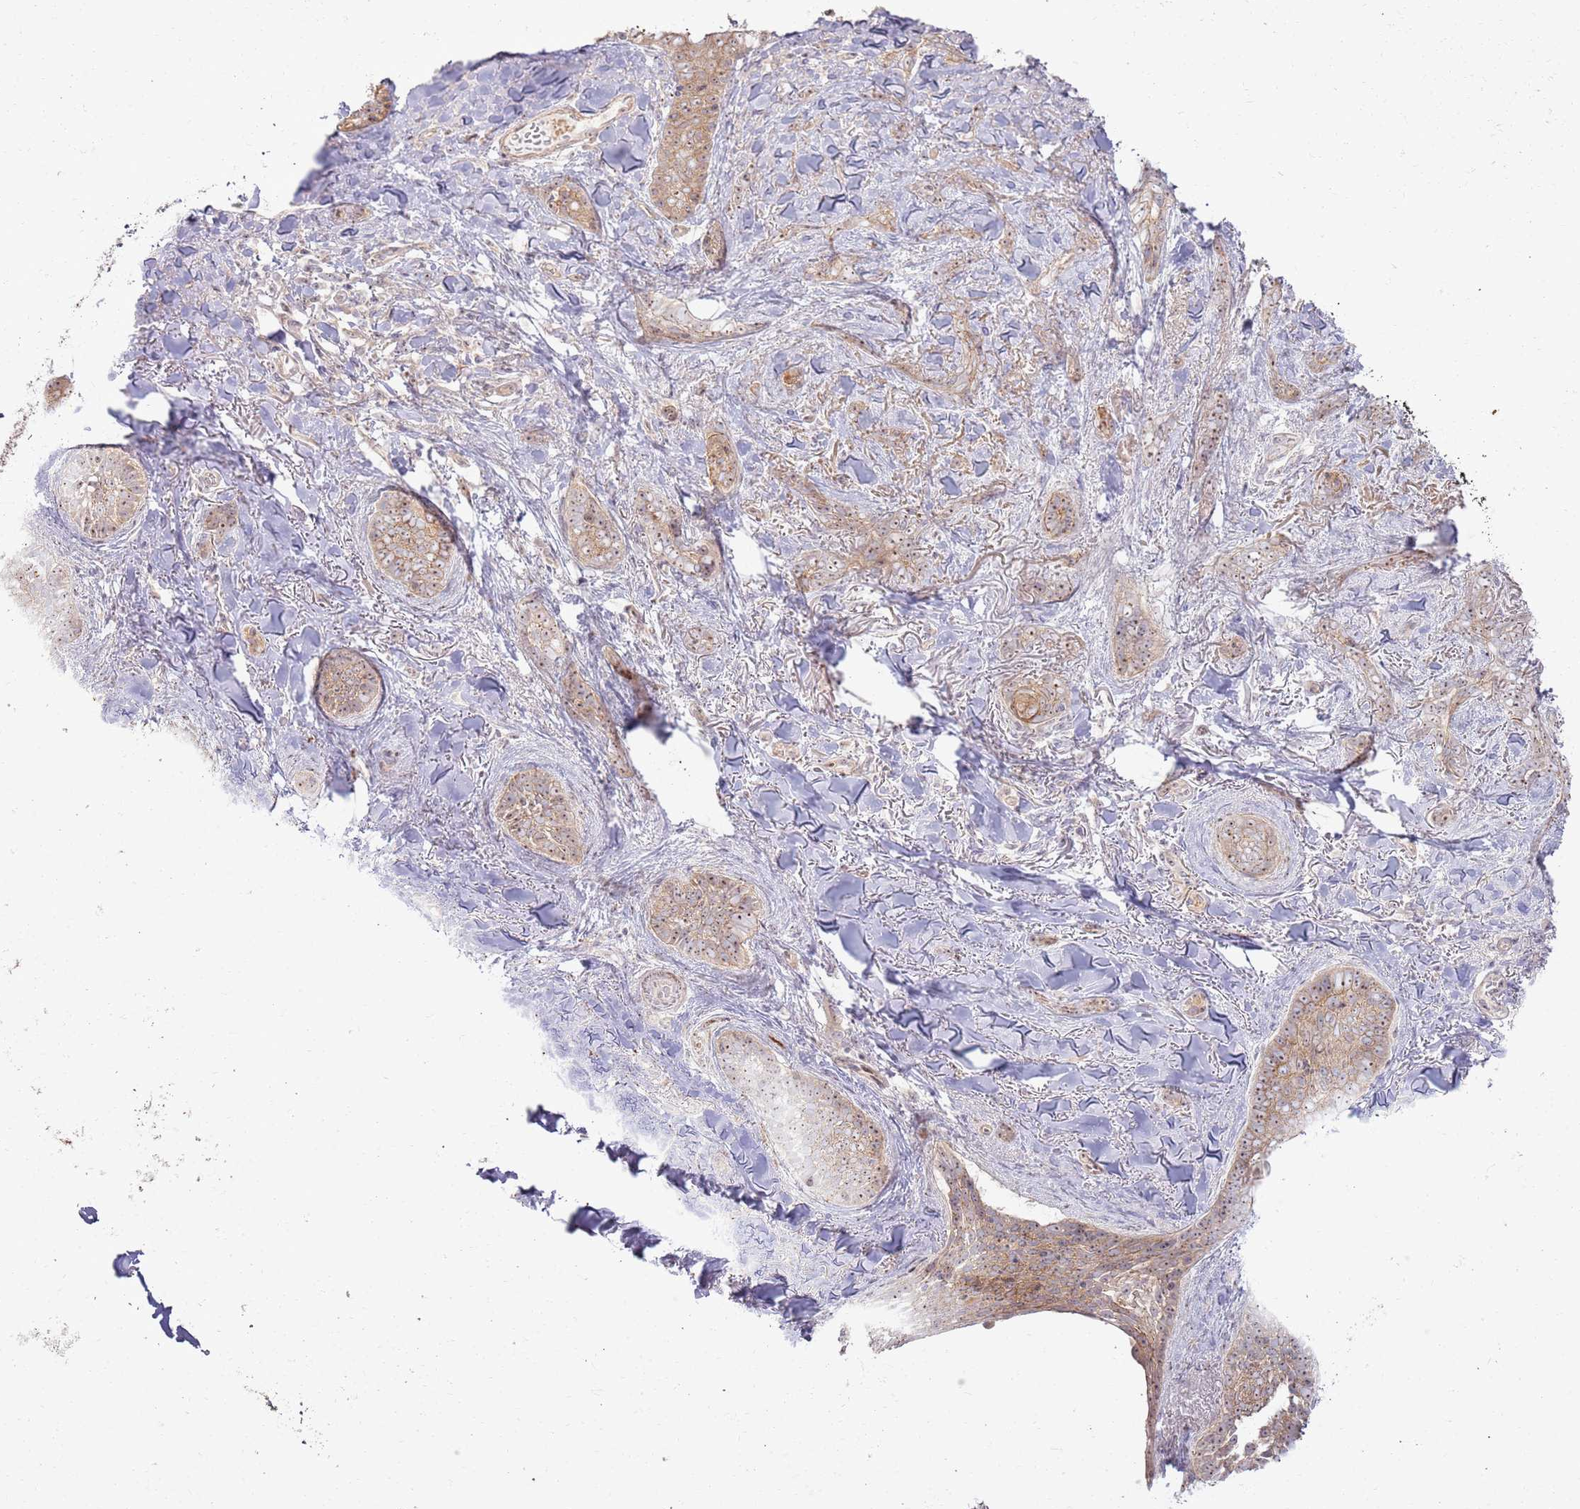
{"staining": {"intensity": "moderate", "quantity": ">75%", "location": "cytoplasmic/membranous,nuclear"}, "tissue": "skin cancer", "cell_type": "Tumor cells", "image_type": "cancer", "snomed": [{"axis": "morphology", "description": "Basal cell carcinoma"}, {"axis": "topography", "description": "Skin"}], "caption": "A micrograph of skin cancer stained for a protein displays moderate cytoplasmic/membranous and nuclear brown staining in tumor cells.", "gene": "CNPY1", "patient": {"sex": "female", "age": 55}}